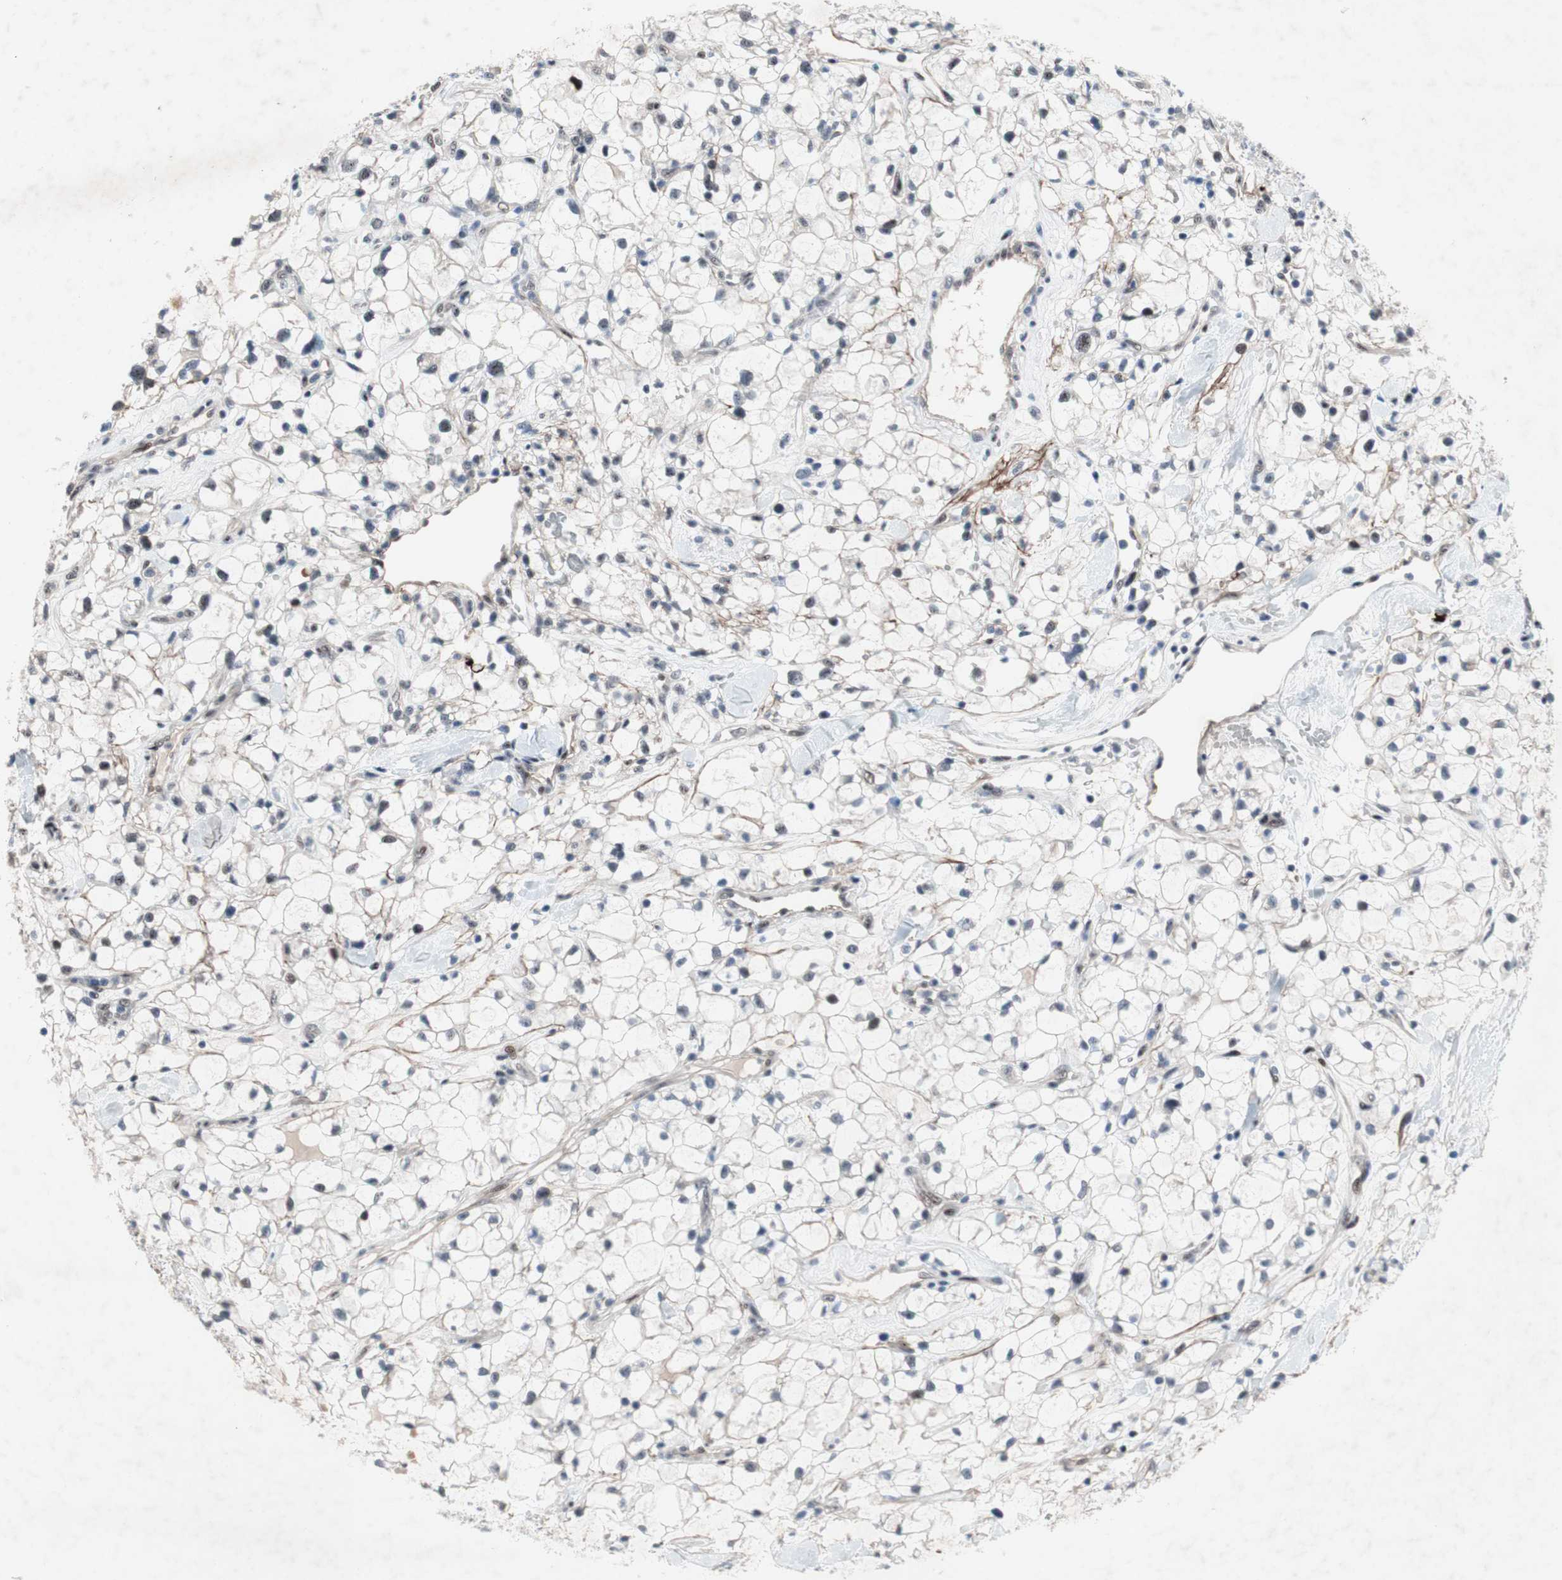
{"staining": {"intensity": "negative", "quantity": "none", "location": "none"}, "tissue": "renal cancer", "cell_type": "Tumor cells", "image_type": "cancer", "snomed": [{"axis": "morphology", "description": "Adenocarcinoma, NOS"}, {"axis": "topography", "description": "Kidney"}], "caption": "The image displays no significant expression in tumor cells of adenocarcinoma (renal).", "gene": "SOX7", "patient": {"sex": "female", "age": 60}}